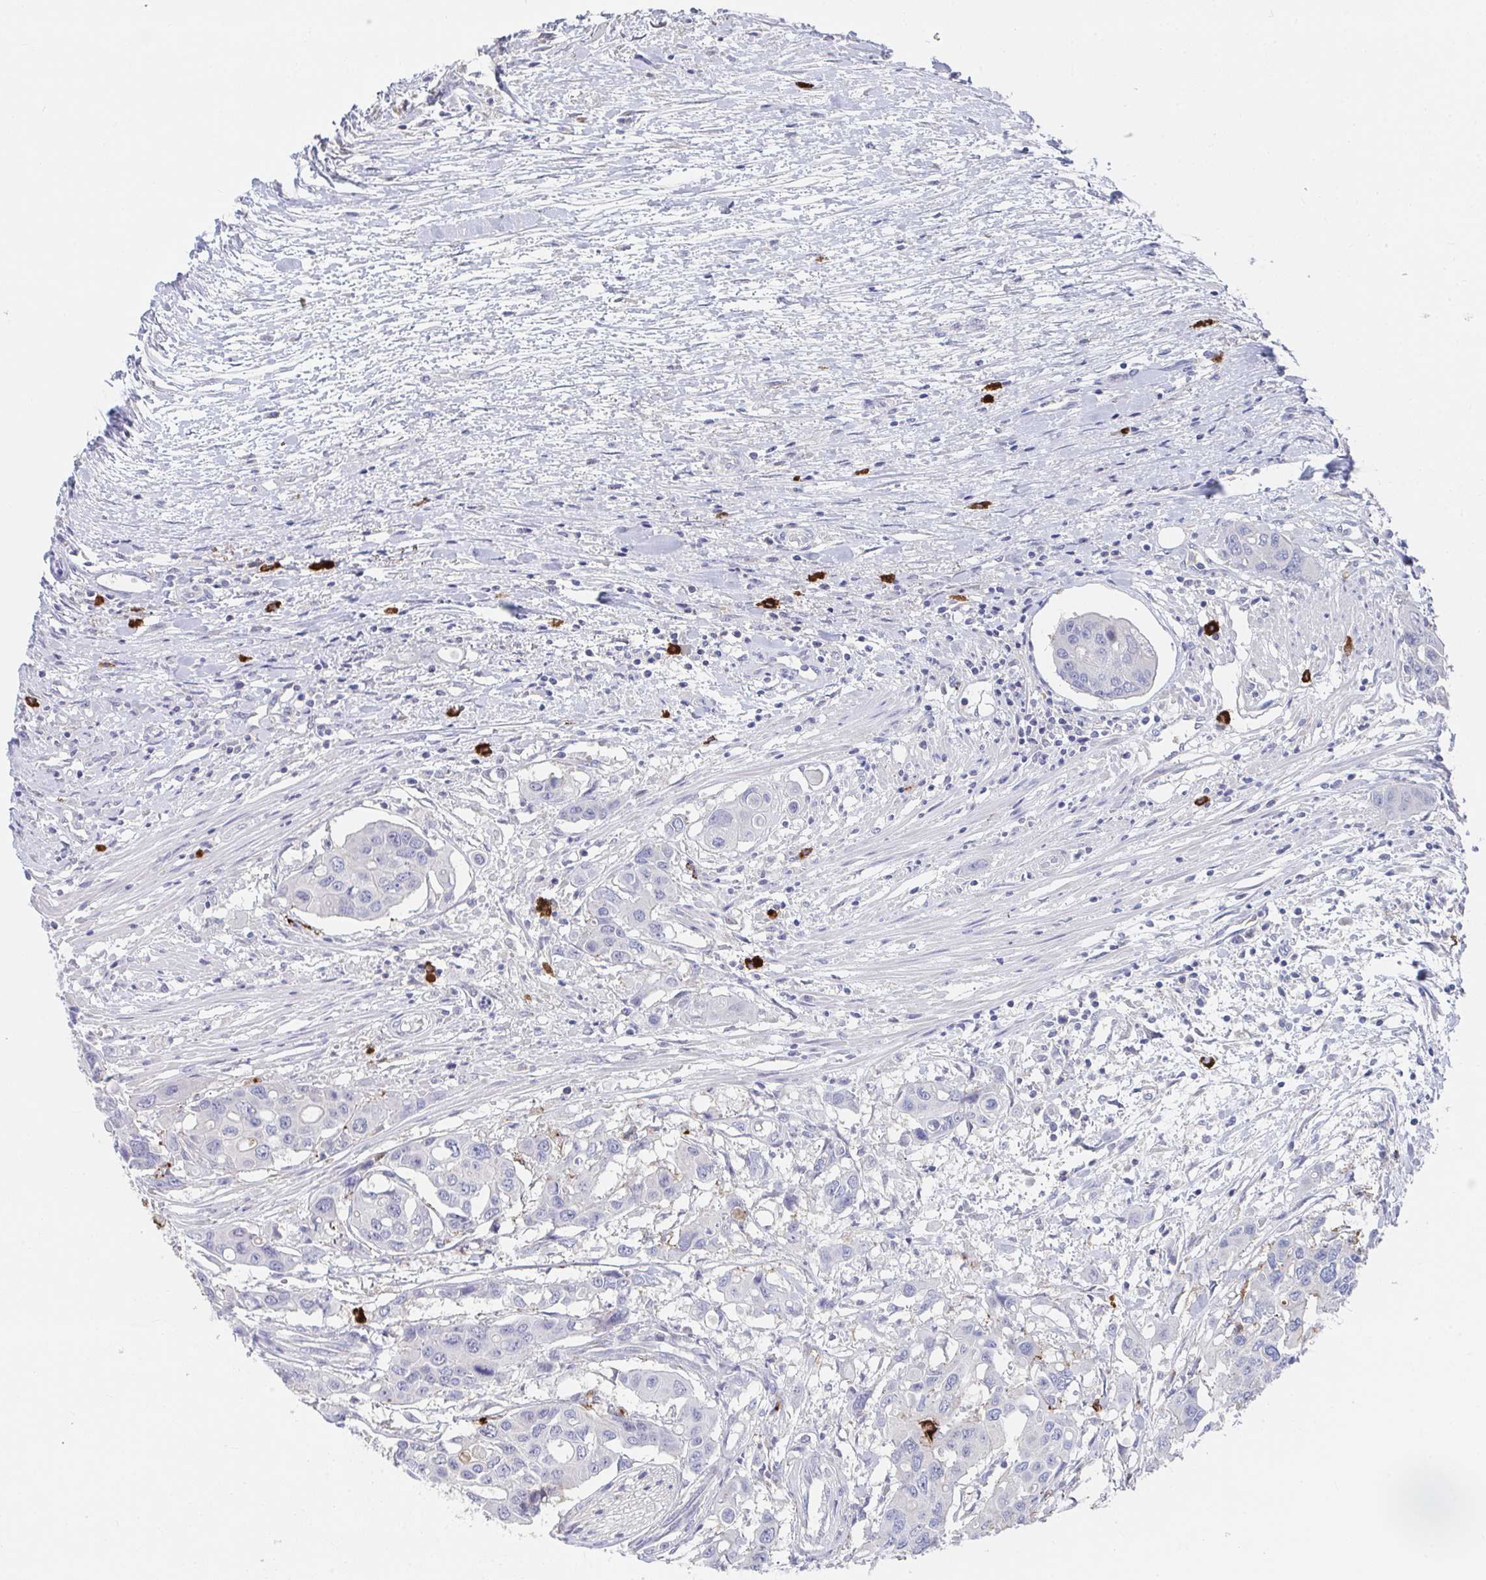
{"staining": {"intensity": "negative", "quantity": "none", "location": "none"}, "tissue": "colorectal cancer", "cell_type": "Tumor cells", "image_type": "cancer", "snomed": [{"axis": "morphology", "description": "Adenocarcinoma, NOS"}, {"axis": "topography", "description": "Colon"}], "caption": "Immunohistochemistry histopathology image of colorectal adenocarcinoma stained for a protein (brown), which exhibits no positivity in tumor cells.", "gene": "KCNK5", "patient": {"sex": "male", "age": 77}}